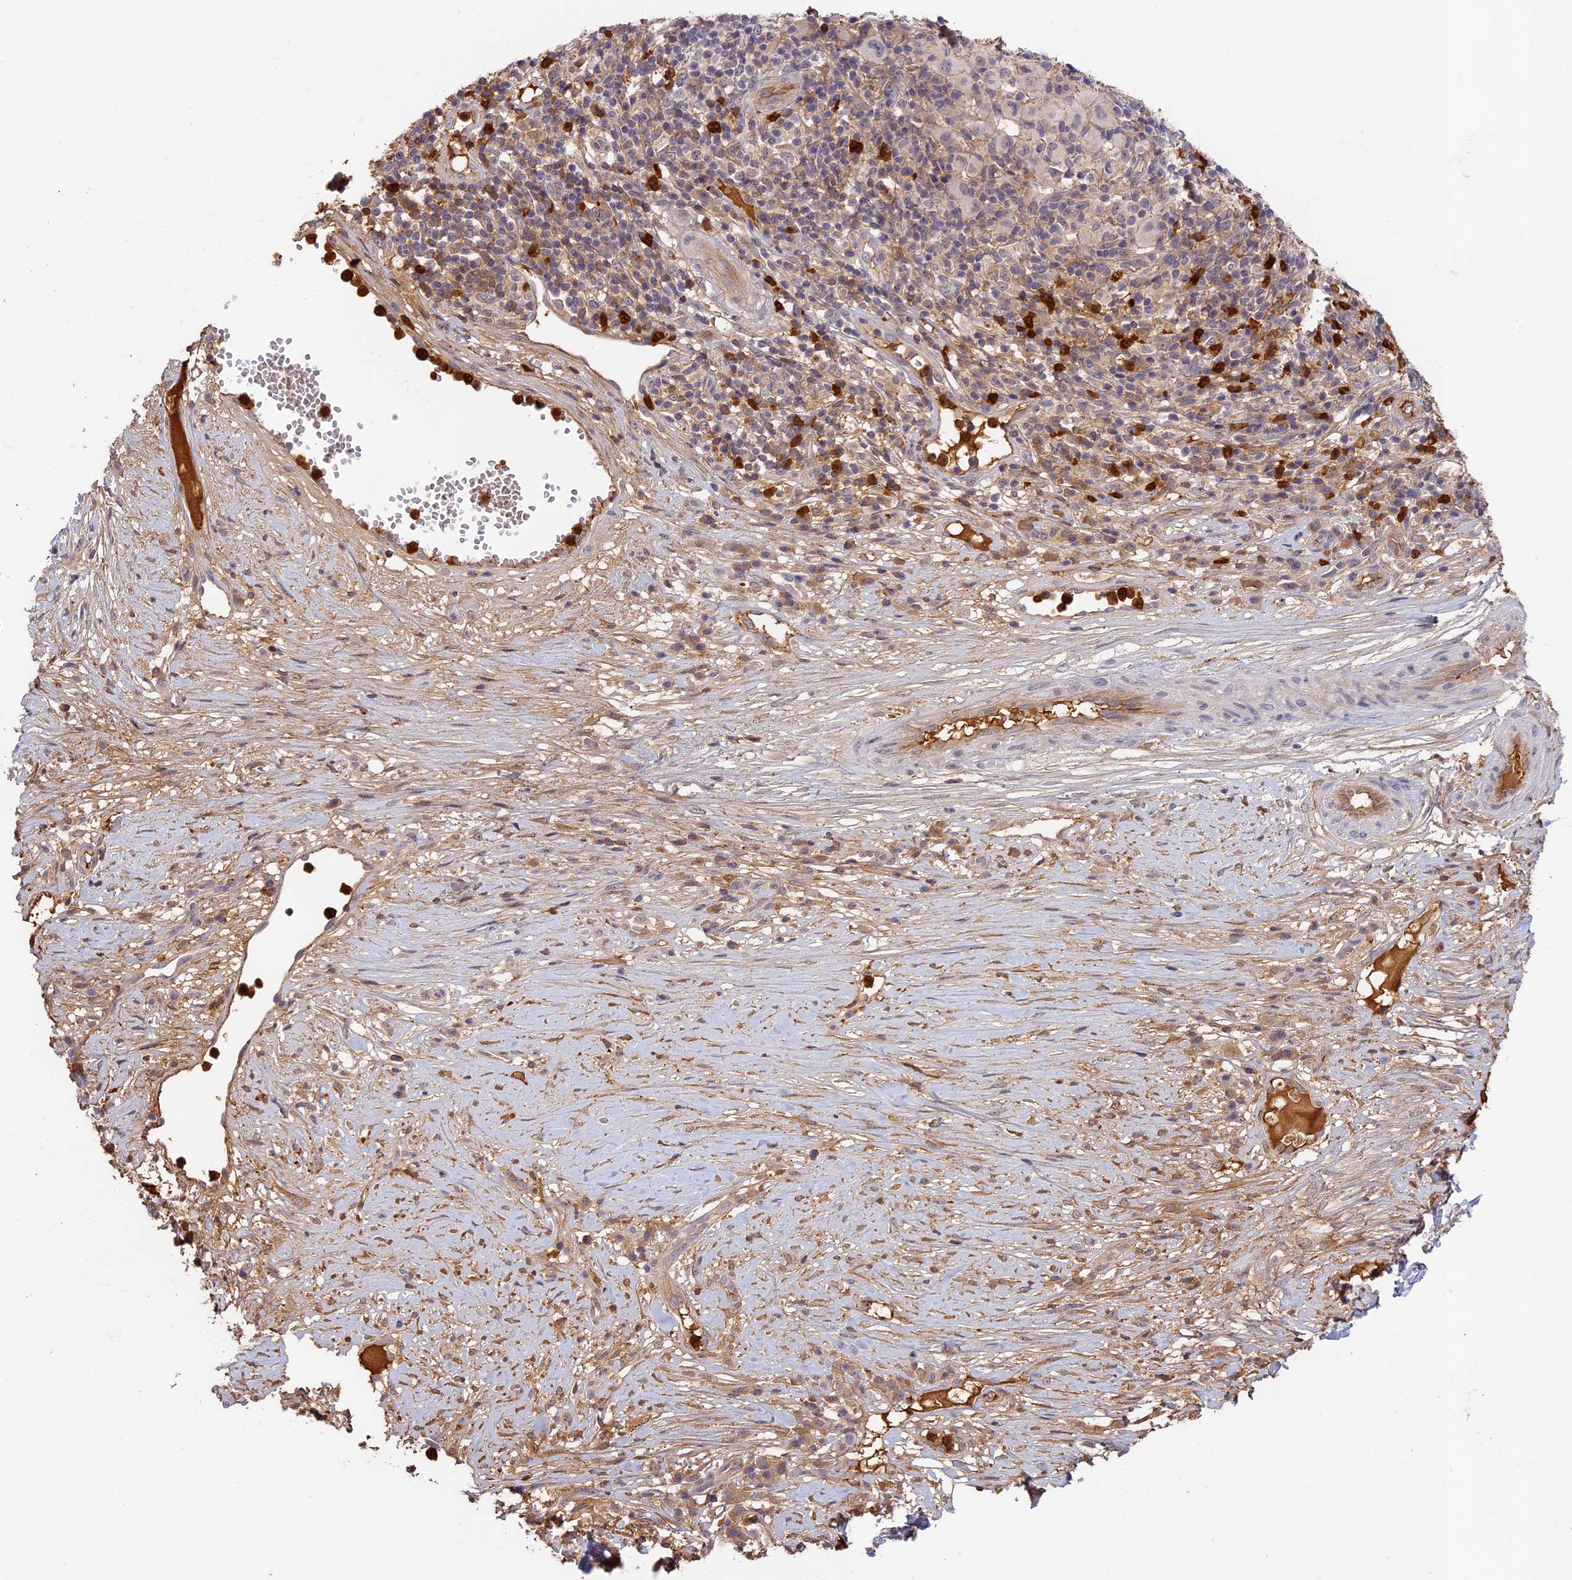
{"staining": {"intensity": "negative", "quantity": "none", "location": "none"}, "tissue": "melanoma", "cell_type": "Tumor cells", "image_type": "cancer", "snomed": [{"axis": "morphology", "description": "Malignant melanoma, NOS"}, {"axis": "topography", "description": "Skin"}], "caption": "This is an immunohistochemistry image of human melanoma. There is no positivity in tumor cells.", "gene": "ADGRD1", "patient": {"sex": "male", "age": 73}}